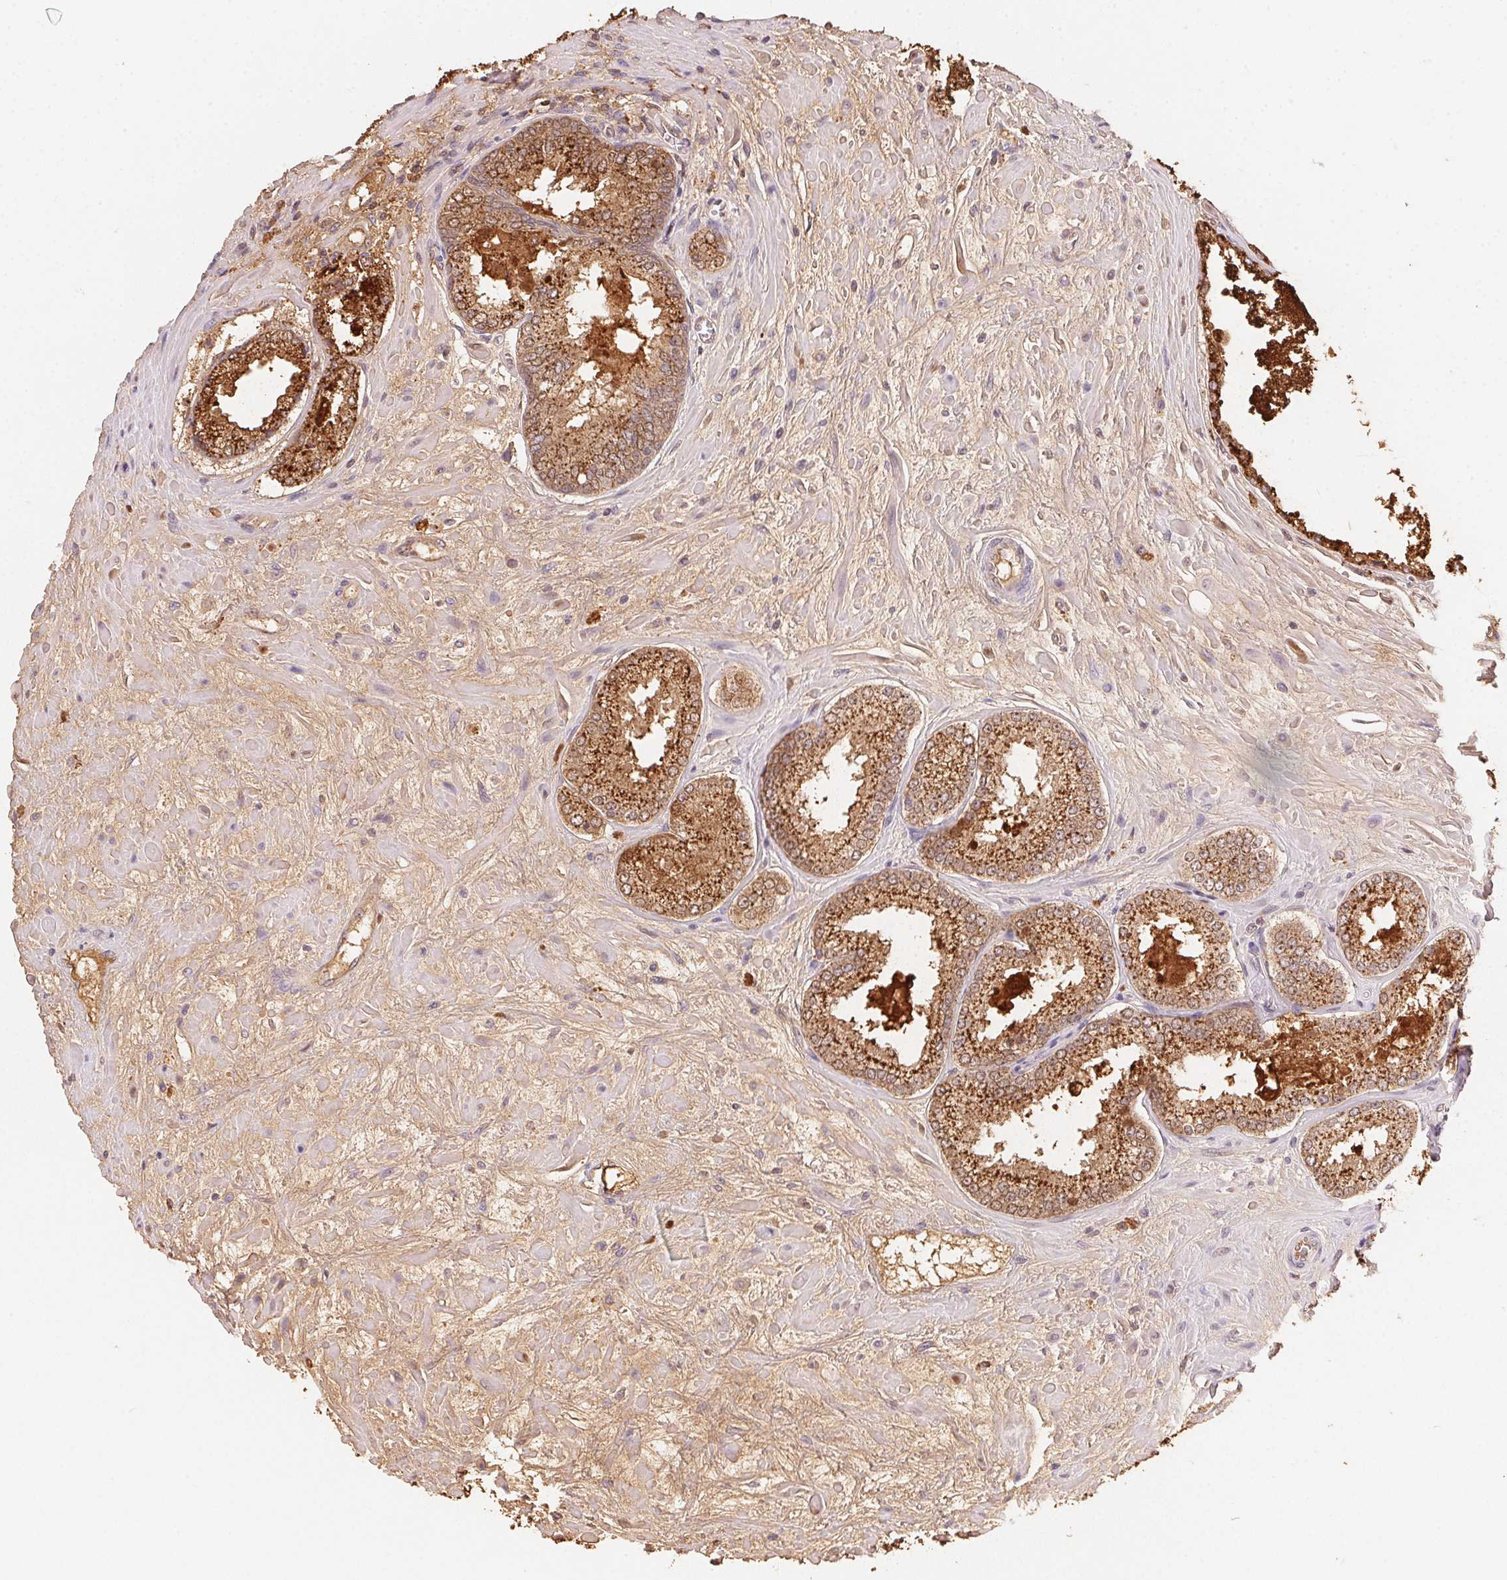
{"staining": {"intensity": "strong", "quantity": ">75%", "location": "cytoplasmic/membranous"}, "tissue": "prostate cancer", "cell_type": "Tumor cells", "image_type": "cancer", "snomed": [{"axis": "morphology", "description": "Adenocarcinoma, High grade"}, {"axis": "topography", "description": "Prostate"}], "caption": "Immunohistochemical staining of human adenocarcinoma (high-grade) (prostate) displays high levels of strong cytoplasmic/membranous protein staining in about >75% of tumor cells. Using DAB (brown) and hematoxylin (blue) stains, captured at high magnification using brightfield microscopy.", "gene": "ACP3", "patient": {"sex": "male", "age": 73}}